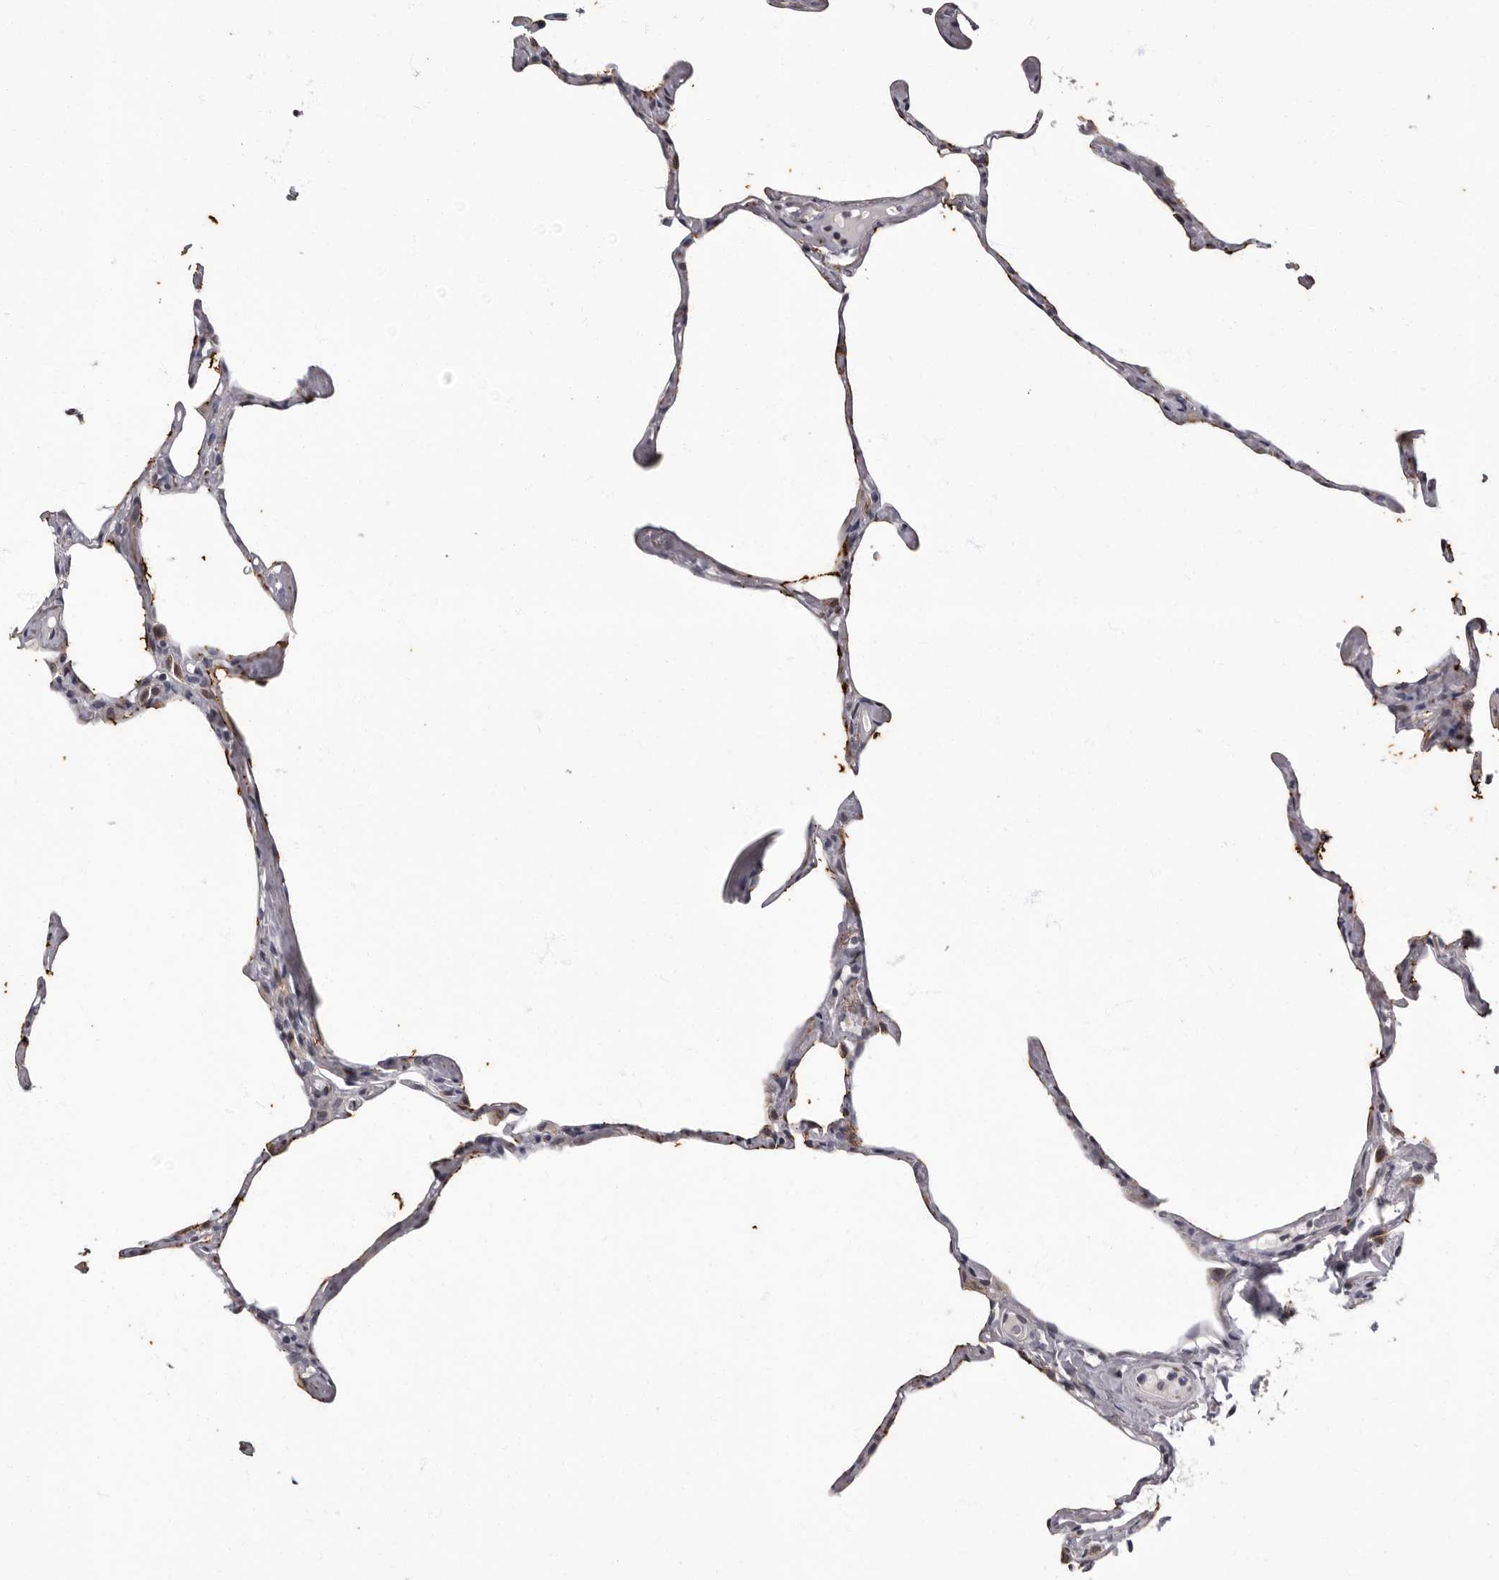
{"staining": {"intensity": "negative", "quantity": "none", "location": "none"}, "tissue": "lung", "cell_type": "Alveolar cells", "image_type": "normal", "snomed": [{"axis": "morphology", "description": "Normal tissue, NOS"}, {"axis": "topography", "description": "Lung"}], "caption": "Benign lung was stained to show a protein in brown. There is no significant positivity in alveolar cells. Nuclei are stained in blue.", "gene": "C1orf50", "patient": {"sex": "male", "age": 65}}